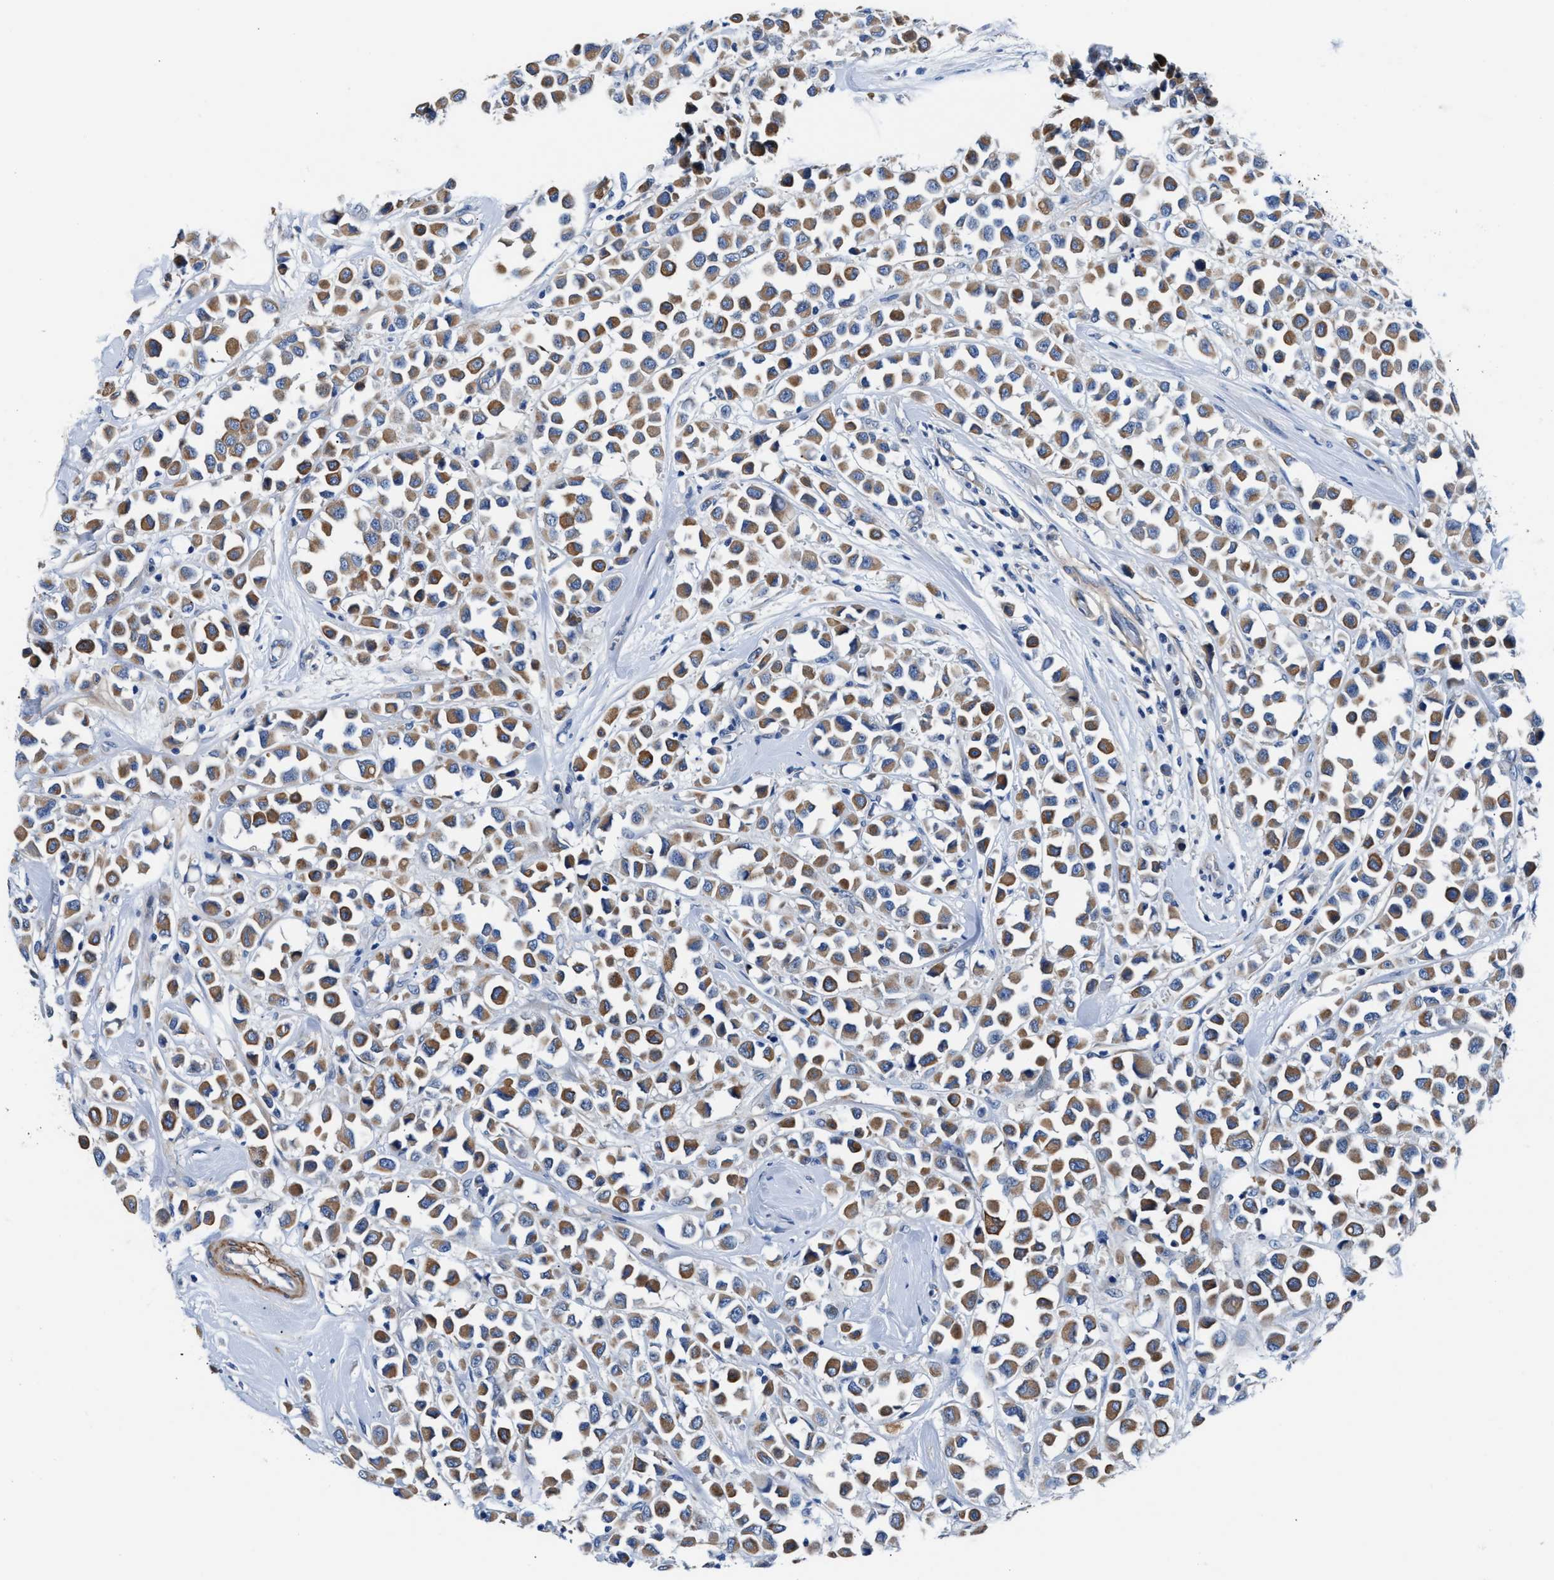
{"staining": {"intensity": "moderate", "quantity": ">75%", "location": "cytoplasmic/membranous"}, "tissue": "breast cancer", "cell_type": "Tumor cells", "image_type": "cancer", "snomed": [{"axis": "morphology", "description": "Duct carcinoma"}, {"axis": "topography", "description": "Breast"}], "caption": "Breast cancer (invasive ductal carcinoma) tissue exhibits moderate cytoplasmic/membranous expression in about >75% of tumor cells", "gene": "PARG", "patient": {"sex": "female", "age": 61}}